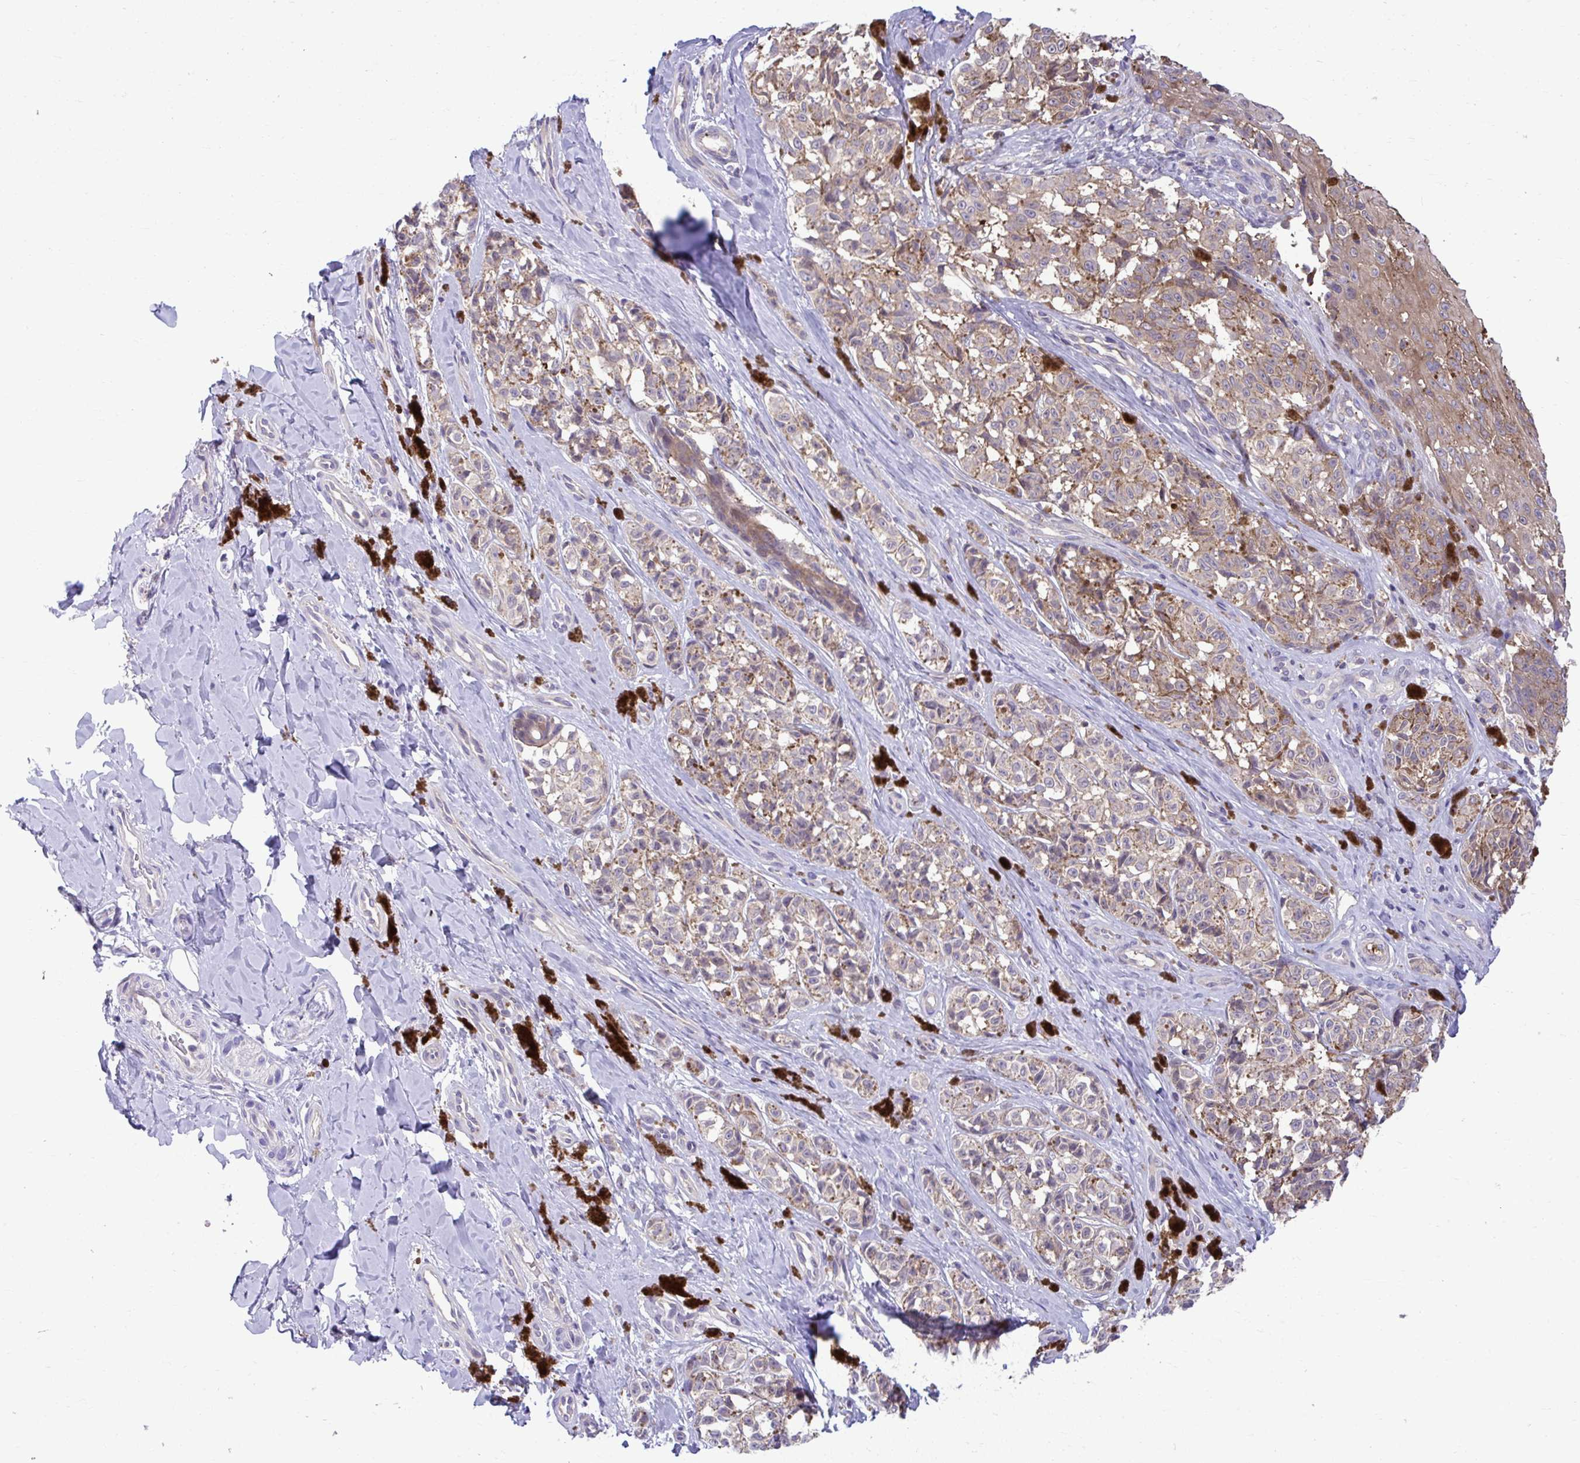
{"staining": {"intensity": "weak", "quantity": "25%-75%", "location": "cytoplasmic/membranous"}, "tissue": "melanoma", "cell_type": "Tumor cells", "image_type": "cancer", "snomed": [{"axis": "morphology", "description": "Malignant melanoma, NOS"}, {"axis": "topography", "description": "Skin"}], "caption": "Immunohistochemical staining of human malignant melanoma demonstrates low levels of weak cytoplasmic/membranous protein expression in about 25%-75% of tumor cells. The staining was performed using DAB (3,3'-diaminobenzidine), with brown indicating positive protein expression. Nuclei are stained blue with hematoxylin.", "gene": "PCDHB7", "patient": {"sex": "female", "age": 65}}